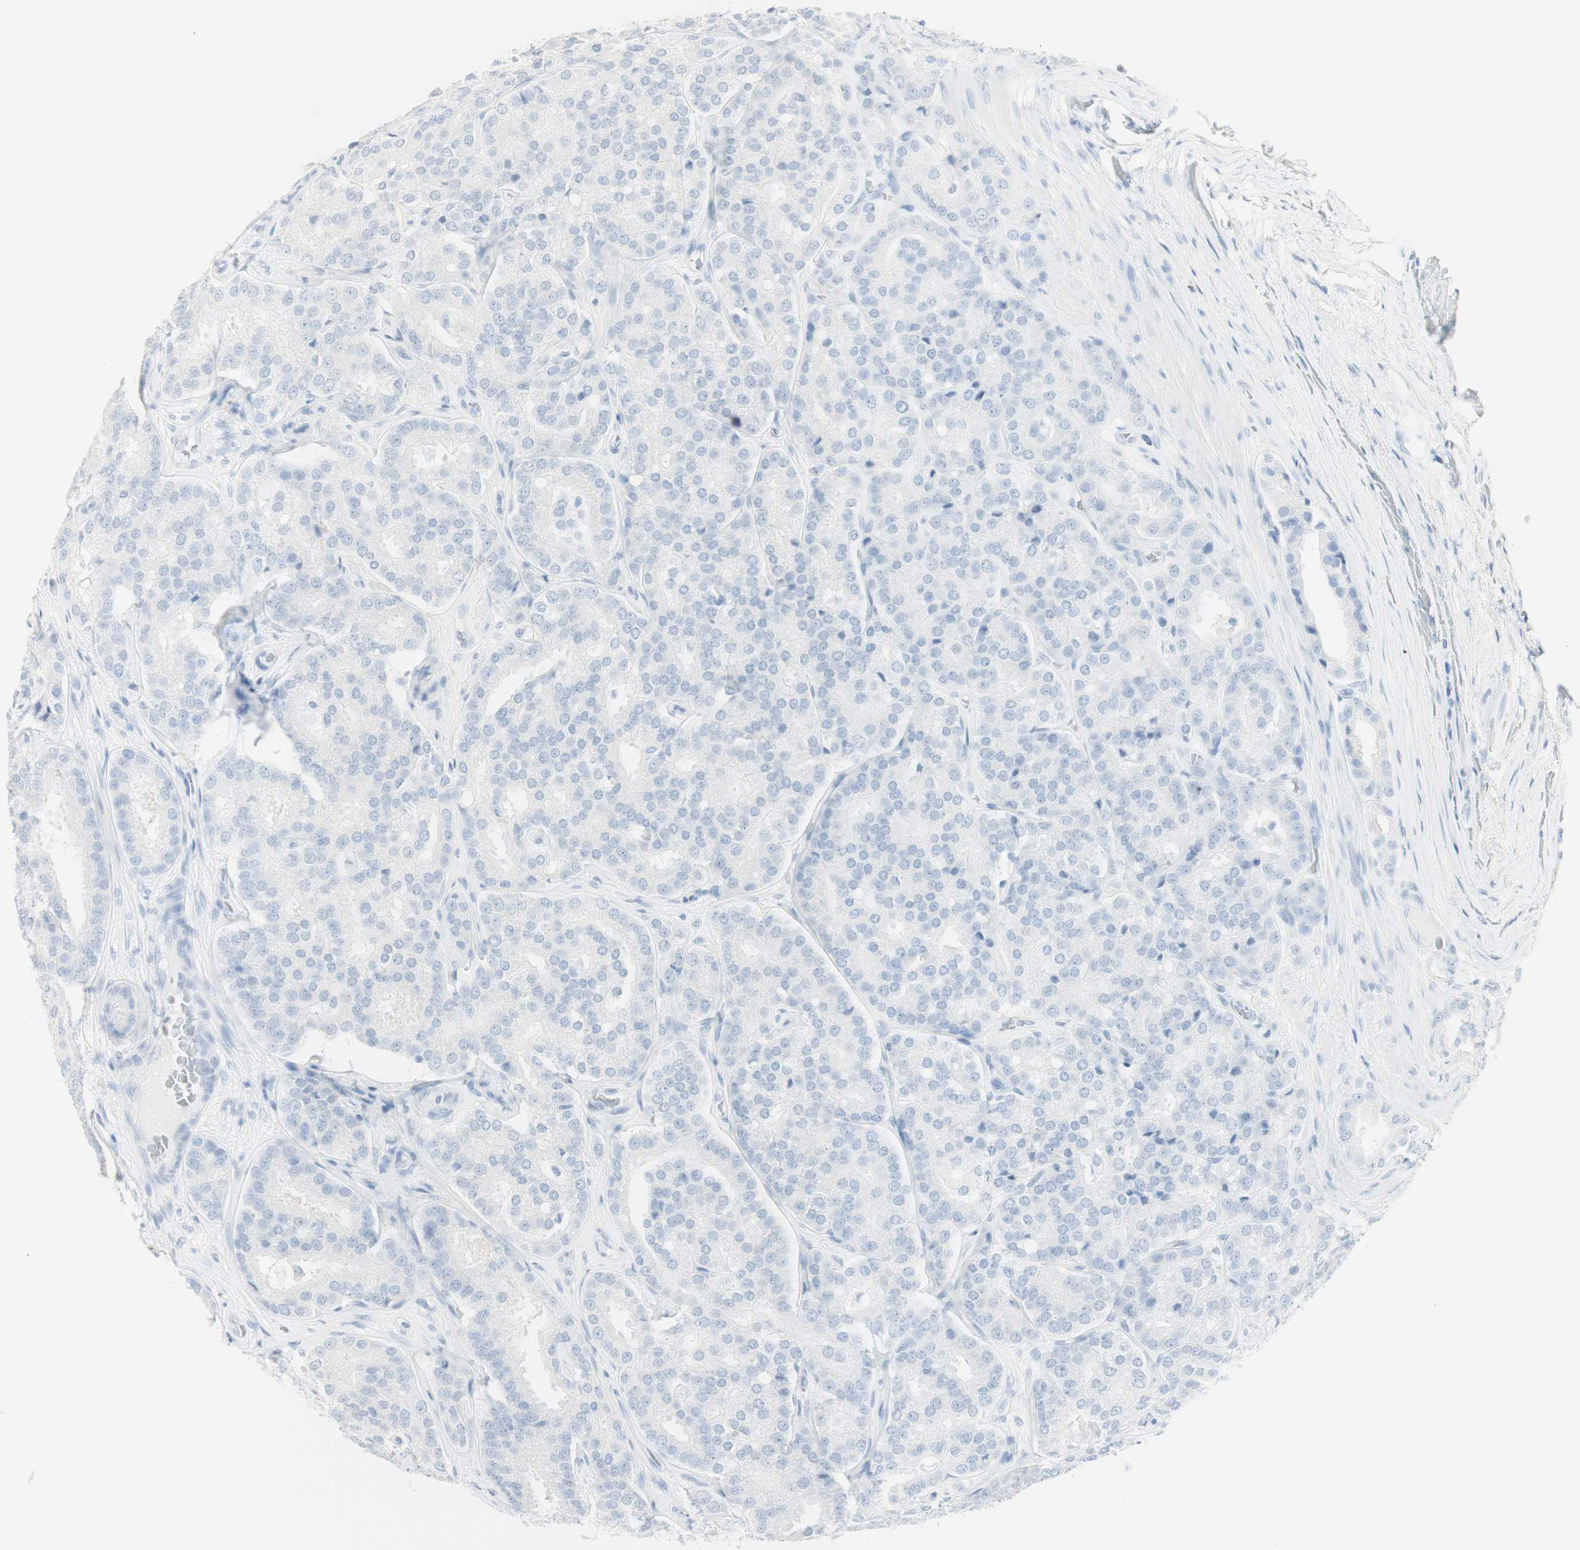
{"staining": {"intensity": "negative", "quantity": "none", "location": "none"}, "tissue": "prostate cancer", "cell_type": "Tumor cells", "image_type": "cancer", "snomed": [{"axis": "morphology", "description": "Adenocarcinoma, High grade"}, {"axis": "topography", "description": "Prostate"}], "caption": "Immunohistochemical staining of human prostate cancer (adenocarcinoma (high-grade)) shows no significant expression in tumor cells.", "gene": "NAPSA", "patient": {"sex": "male", "age": 65}}